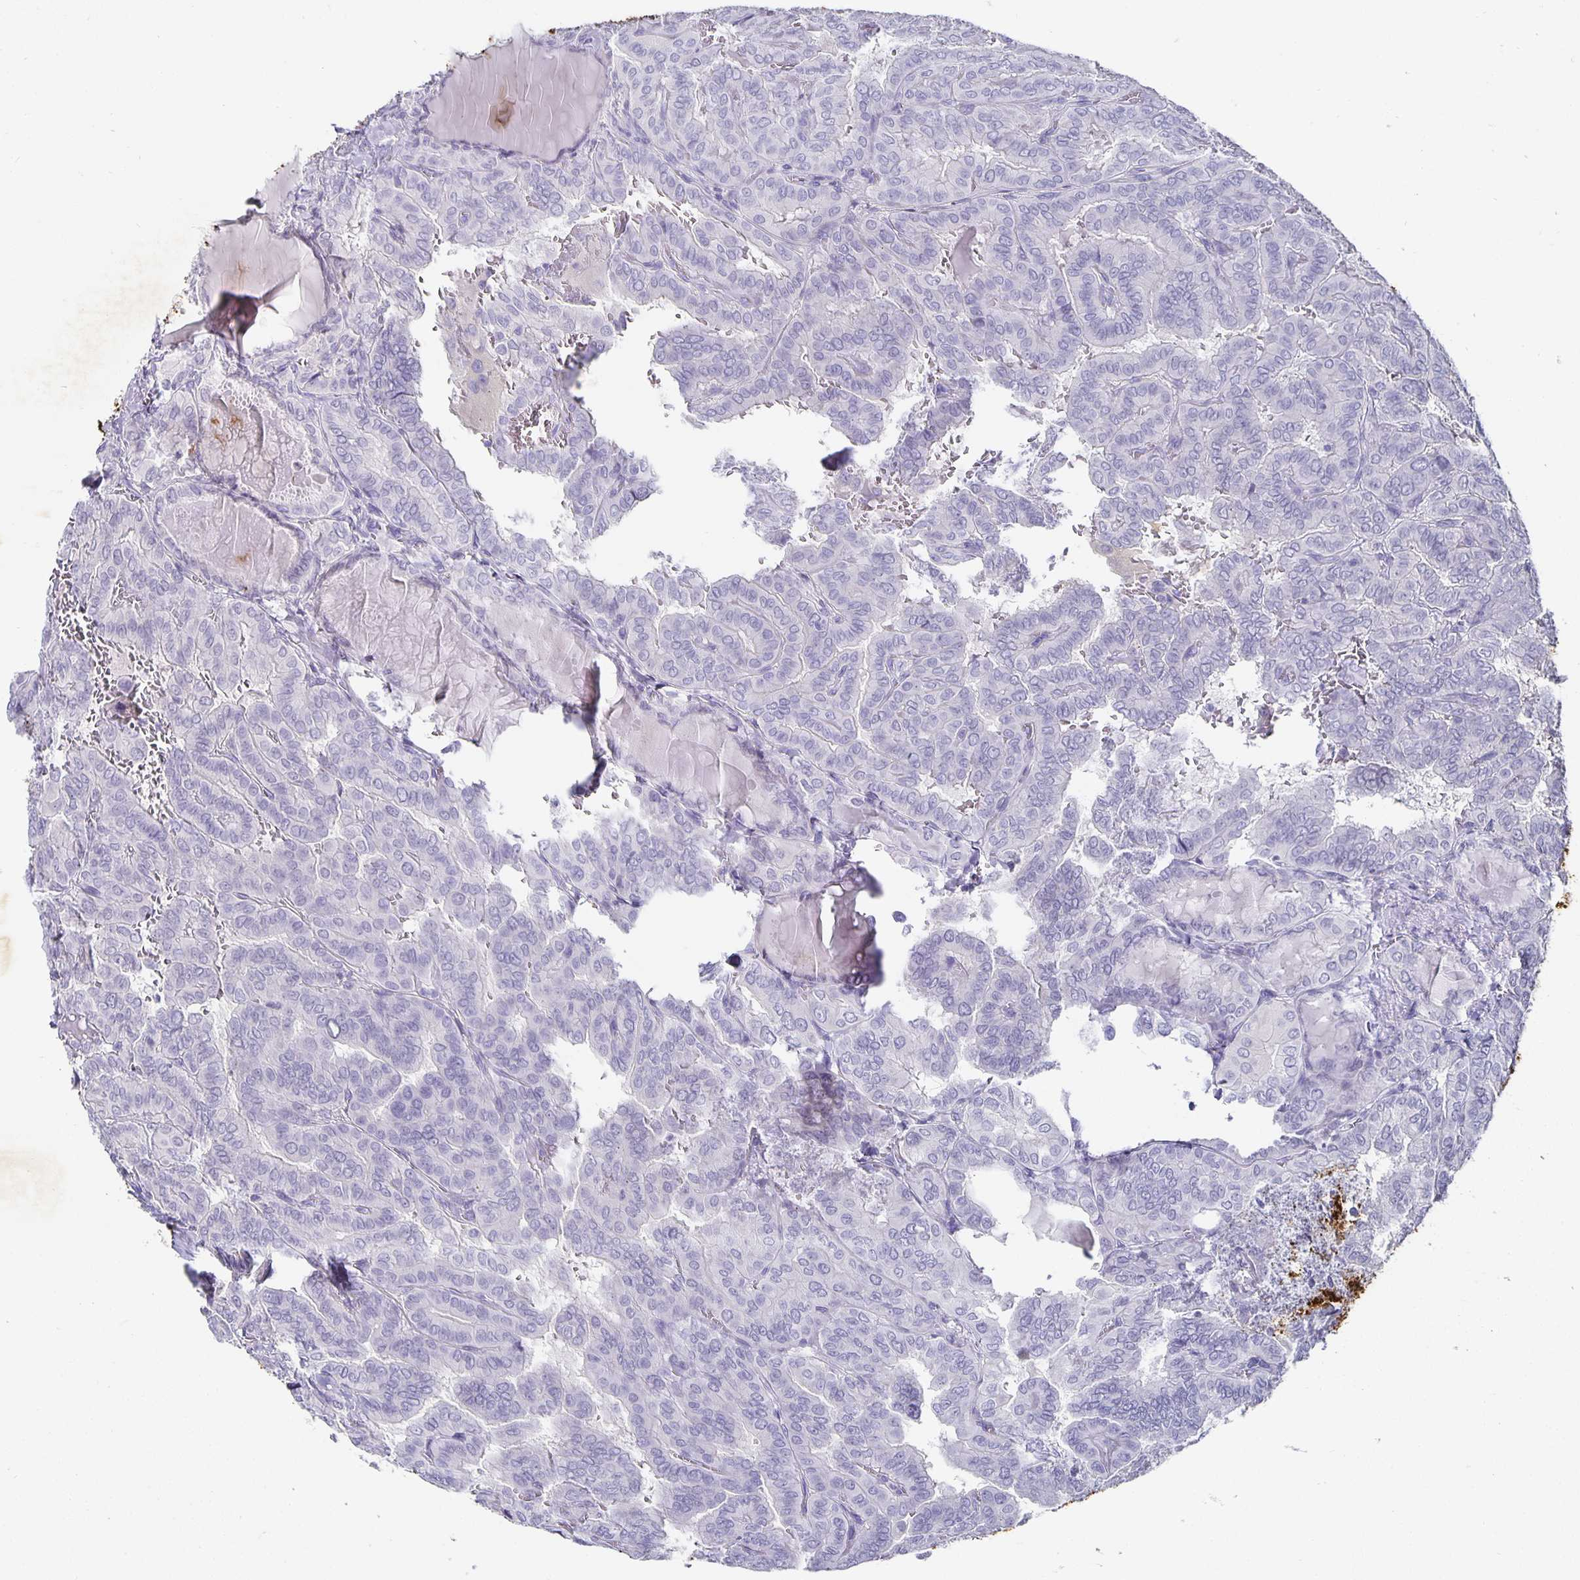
{"staining": {"intensity": "negative", "quantity": "none", "location": "none"}, "tissue": "thyroid cancer", "cell_type": "Tumor cells", "image_type": "cancer", "snomed": [{"axis": "morphology", "description": "Papillary adenocarcinoma, NOS"}, {"axis": "topography", "description": "Thyroid gland"}], "caption": "Papillary adenocarcinoma (thyroid) was stained to show a protein in brown. There is no significant expression in tumor cells.", "gene": "CHGA", "patient": {"sex": "female", "age": 46}}